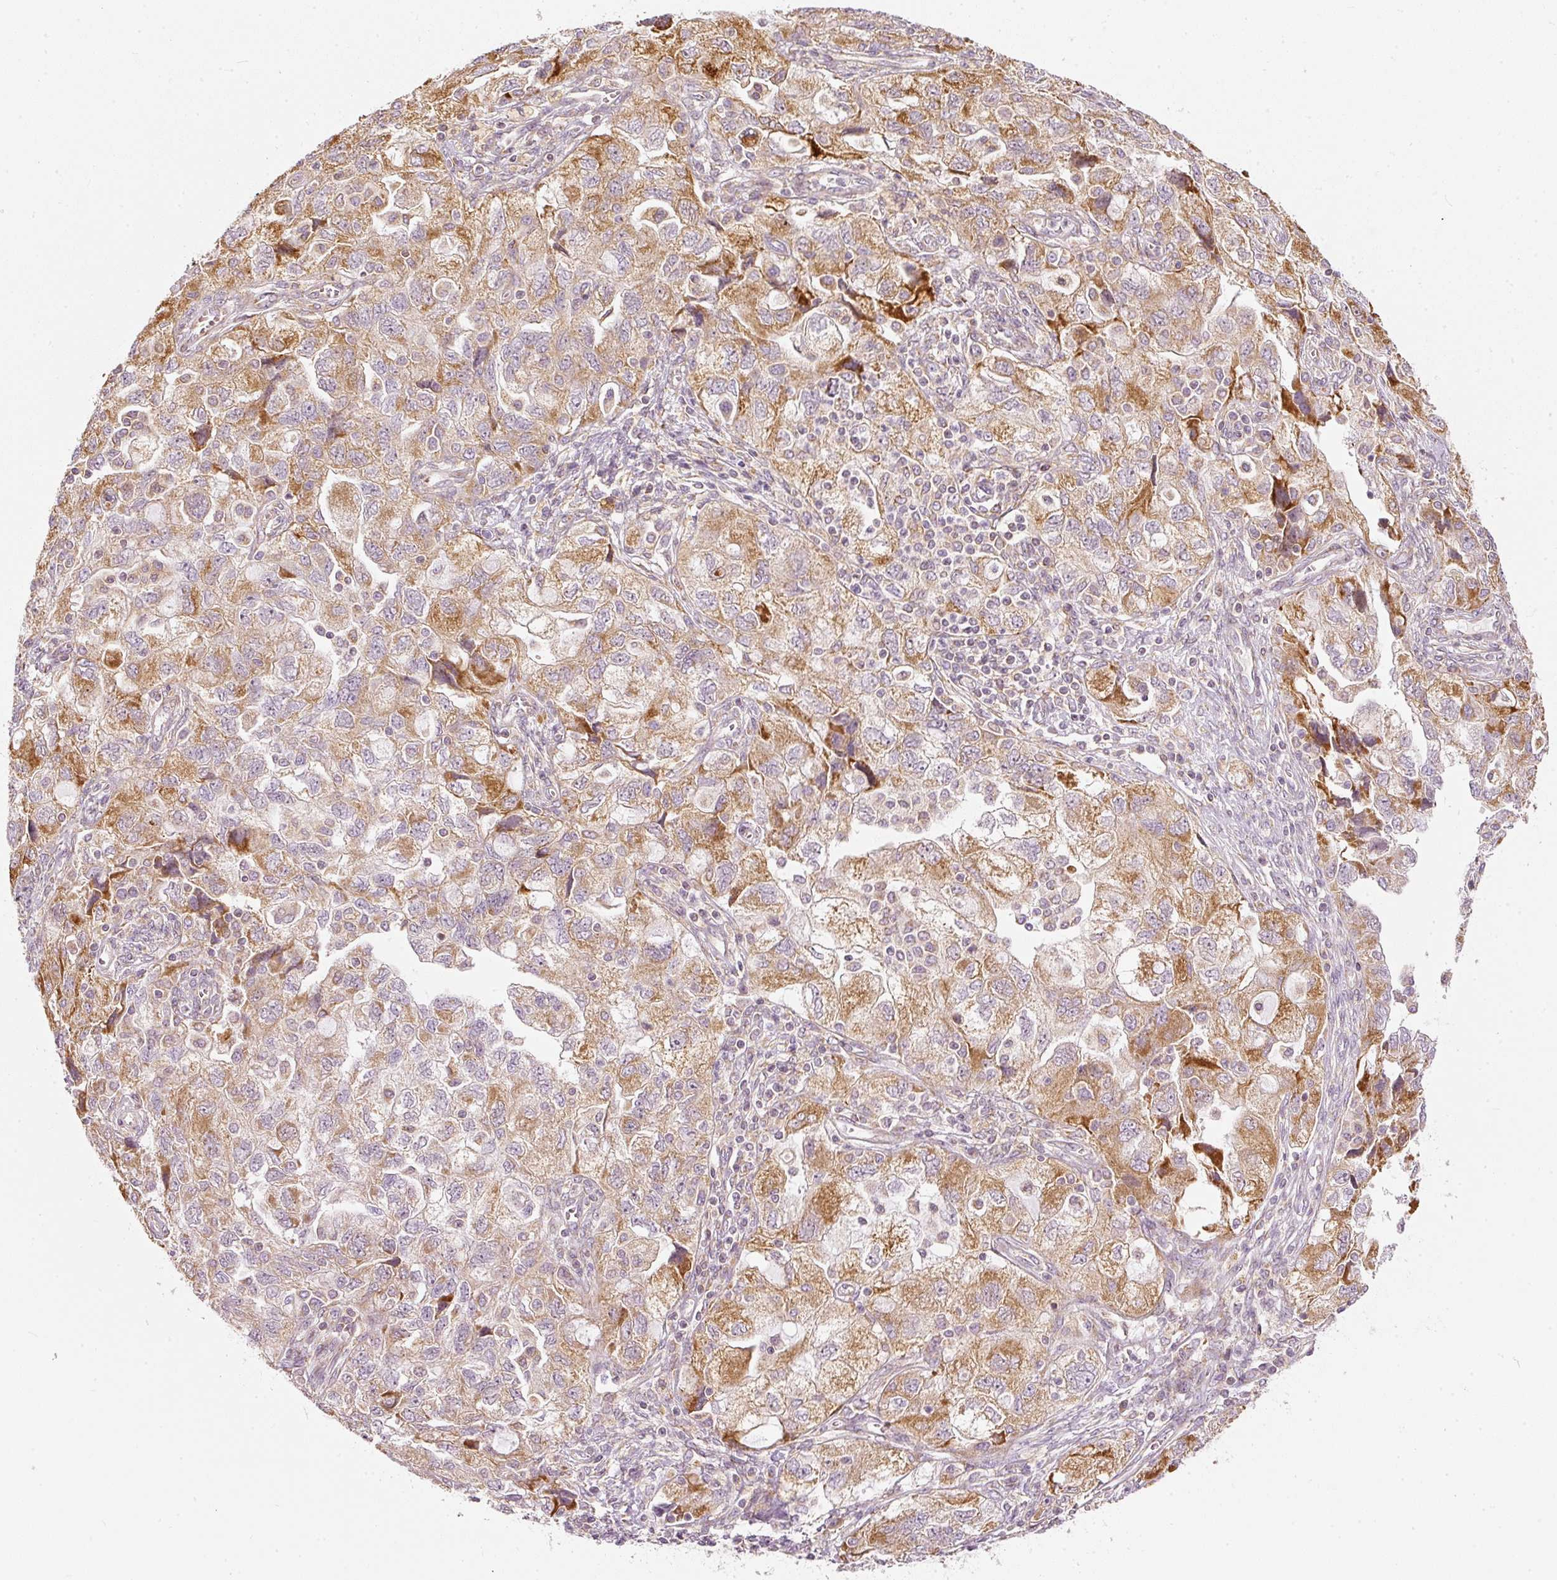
{"staining": {"intensity": "moderate", "quantity": ">75%", "location": "cytoplasmic/membranous"}, "tissue": "ovarian cancer", "cell_type": "Tumor cells", "image_type": "cancer", "snomed": [{"axis": "morphology", "description": "Carcinoma, NOS"}, {"axis": "morphology", "description": "Cystadenocarcinoma, serous, NOS"}, {"axis": "topography", "description": "Ovary"}], "caption": "Ovarian cancer was stained to show a protein in brown. There is medium levels of moderate cytoplasmic/membranous staining in approximately >75% of tumor cells. The staining was performed using DAB to visualize the protein expression in brown, while the nuclei were stained in blue with hematoxylin (Magnification: 20x).", "gene": "SNAPC5", "patient": {"sex": "female", "age": 69}}